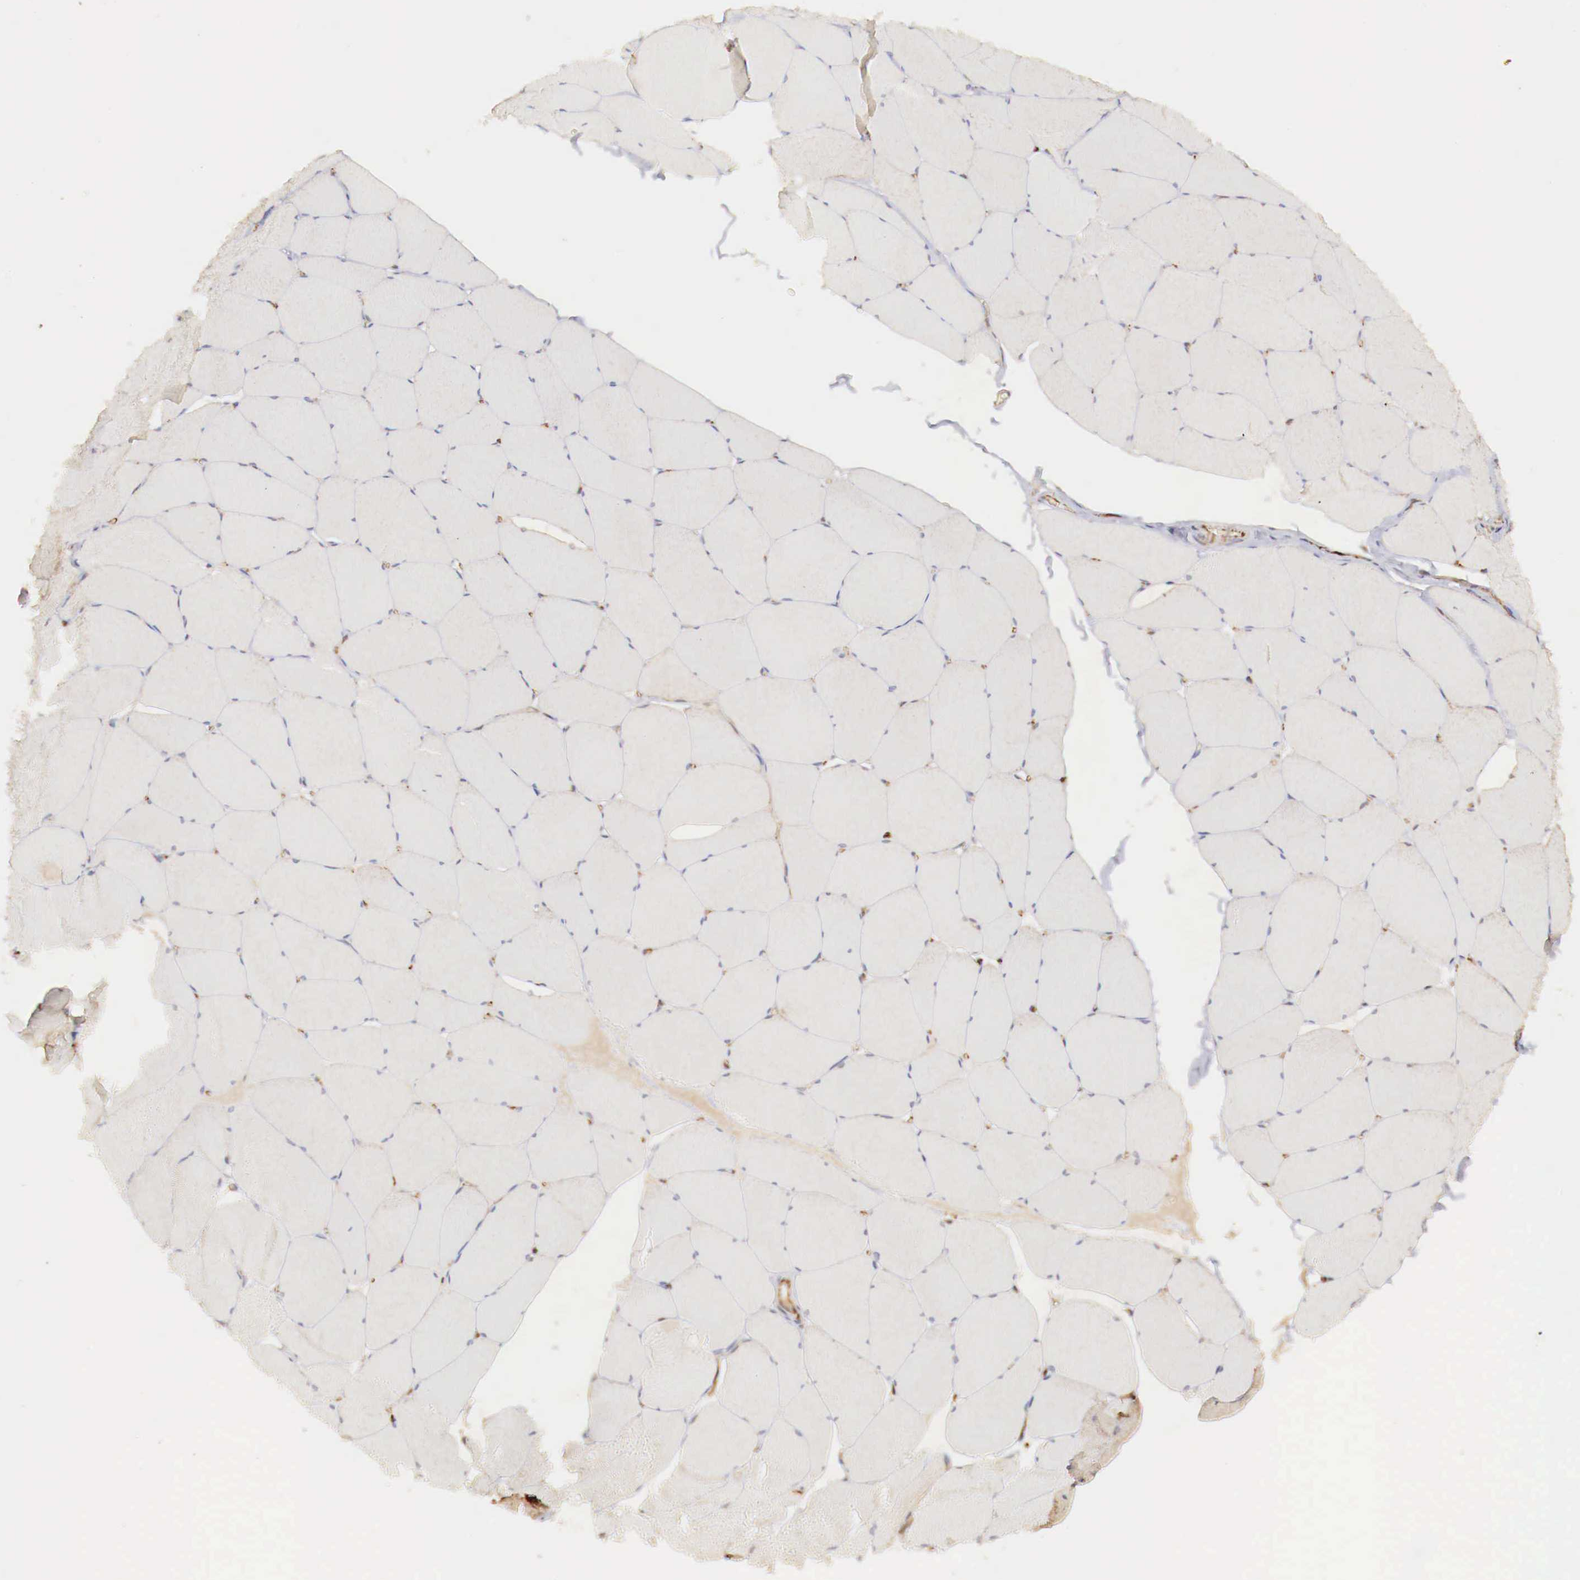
{"staining": {"intensity": "negative", "quantity": "none", "location": "none"}, "tissue": "skeletal muscle", "cell_type": "Myocytes", "image_type": "normal", "snomed": [{"axis": "morphology", "description": "Normal tissue, NOS"}, {"axis": "topography", "description": "Skeletal muscle"}, {"axis": "topography", "description": "Salivary gland"}], "caption": "Myocytes show no significant staining in unremarkable skeletal muscle. (DAB immunohistochemistry (IHC) visualized using brightfield microscopy, high magnification).", "gene": "WT1", "patient": {"sex": "male", "age": 62}}